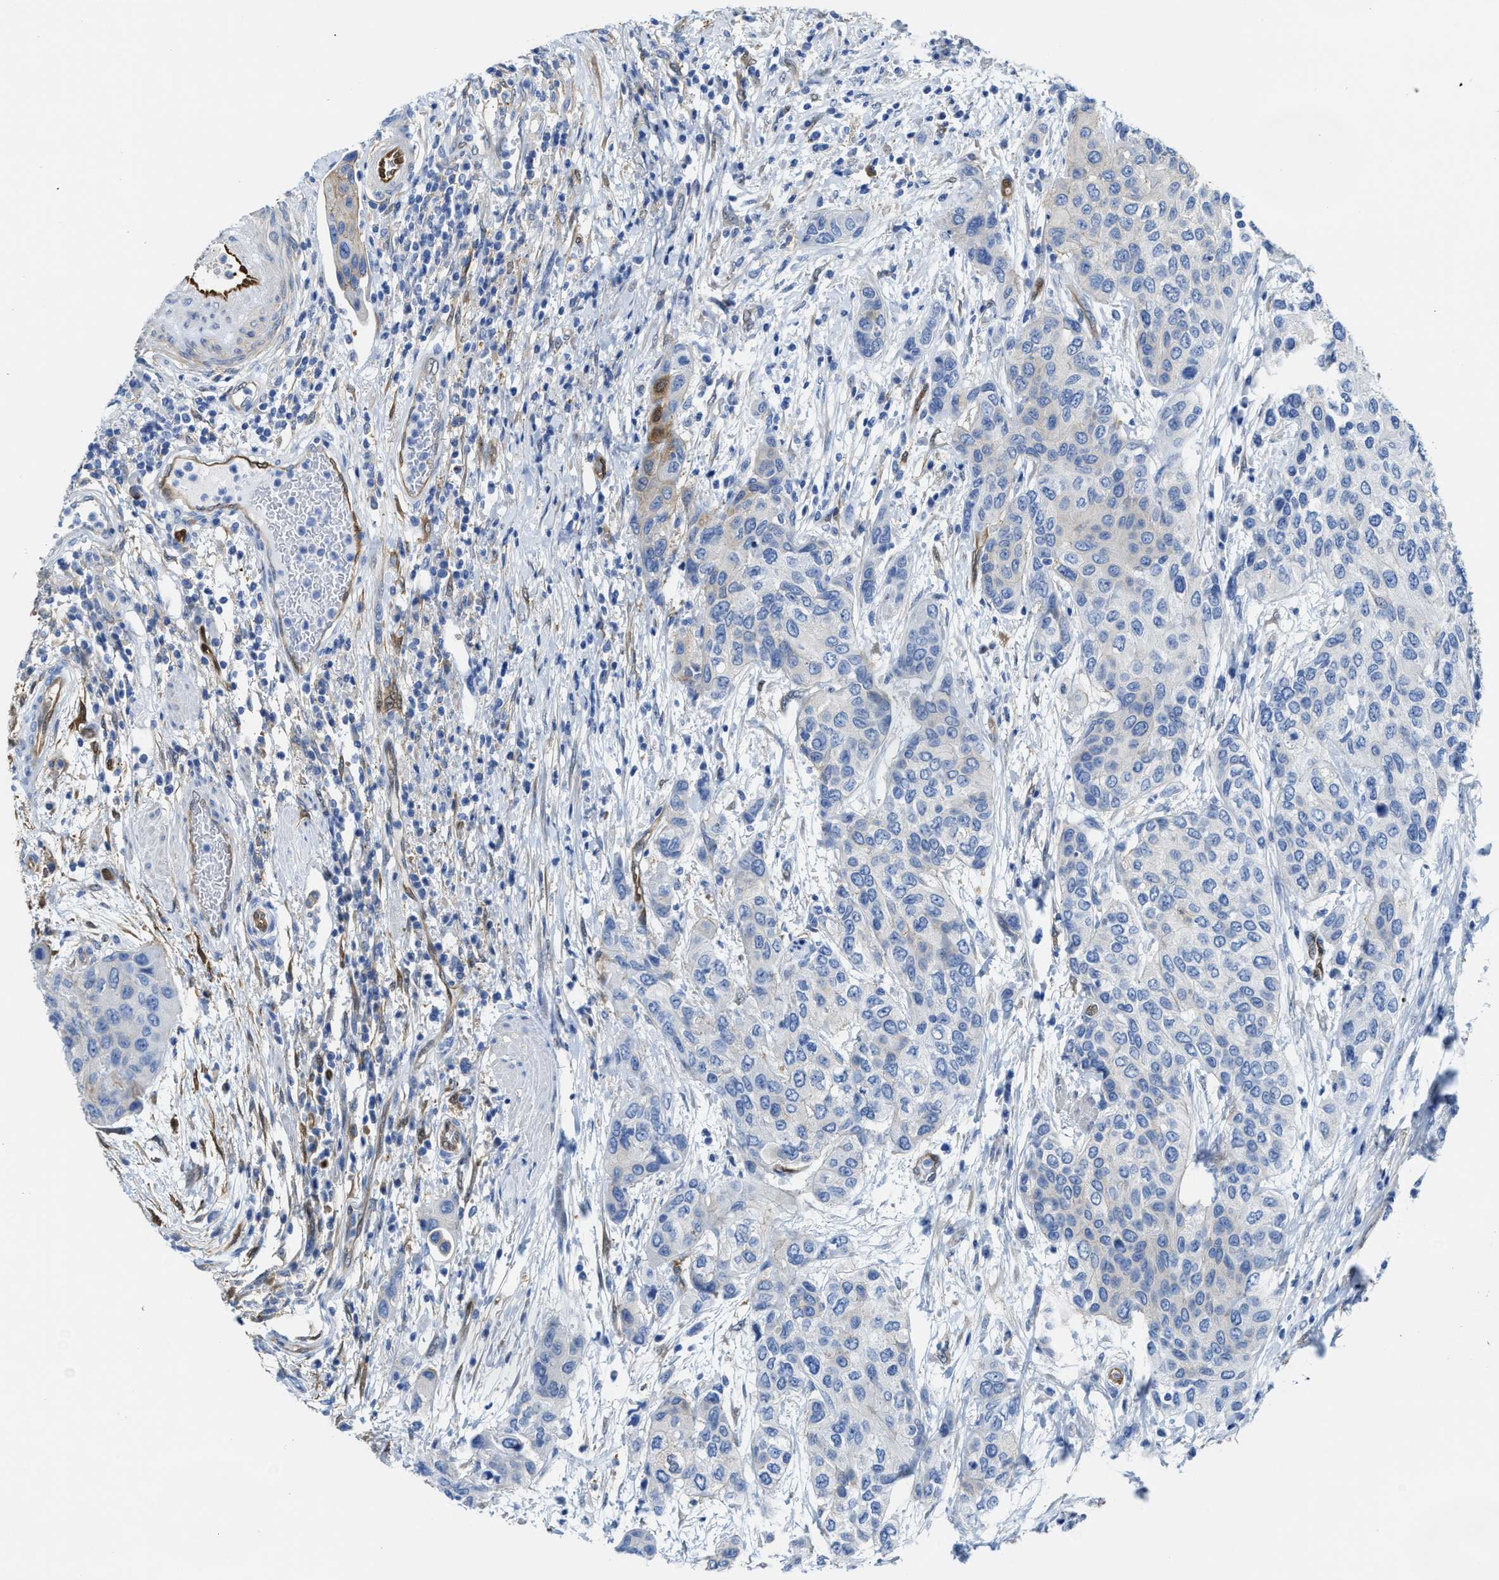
{"staining": {"intensity": "negative", "quantity": "none", "location": "none"}, "tissue": "urothelial cancer", "cell_type": "Tumor cells", "image_type": "cancer", "snomed": [{"axis": "morphology", "description": "Urothelial carcinoma, High grade"}, {"axis": "topography", "description": "Urinary bladder"}], "caption": "Human urothelial cancer stained for a protein using immunohistochemistry (IHC) demonstrates no staining in tumor cells.", "gene": "ASS1", "patient": {"sex": "female", "age": 56}}